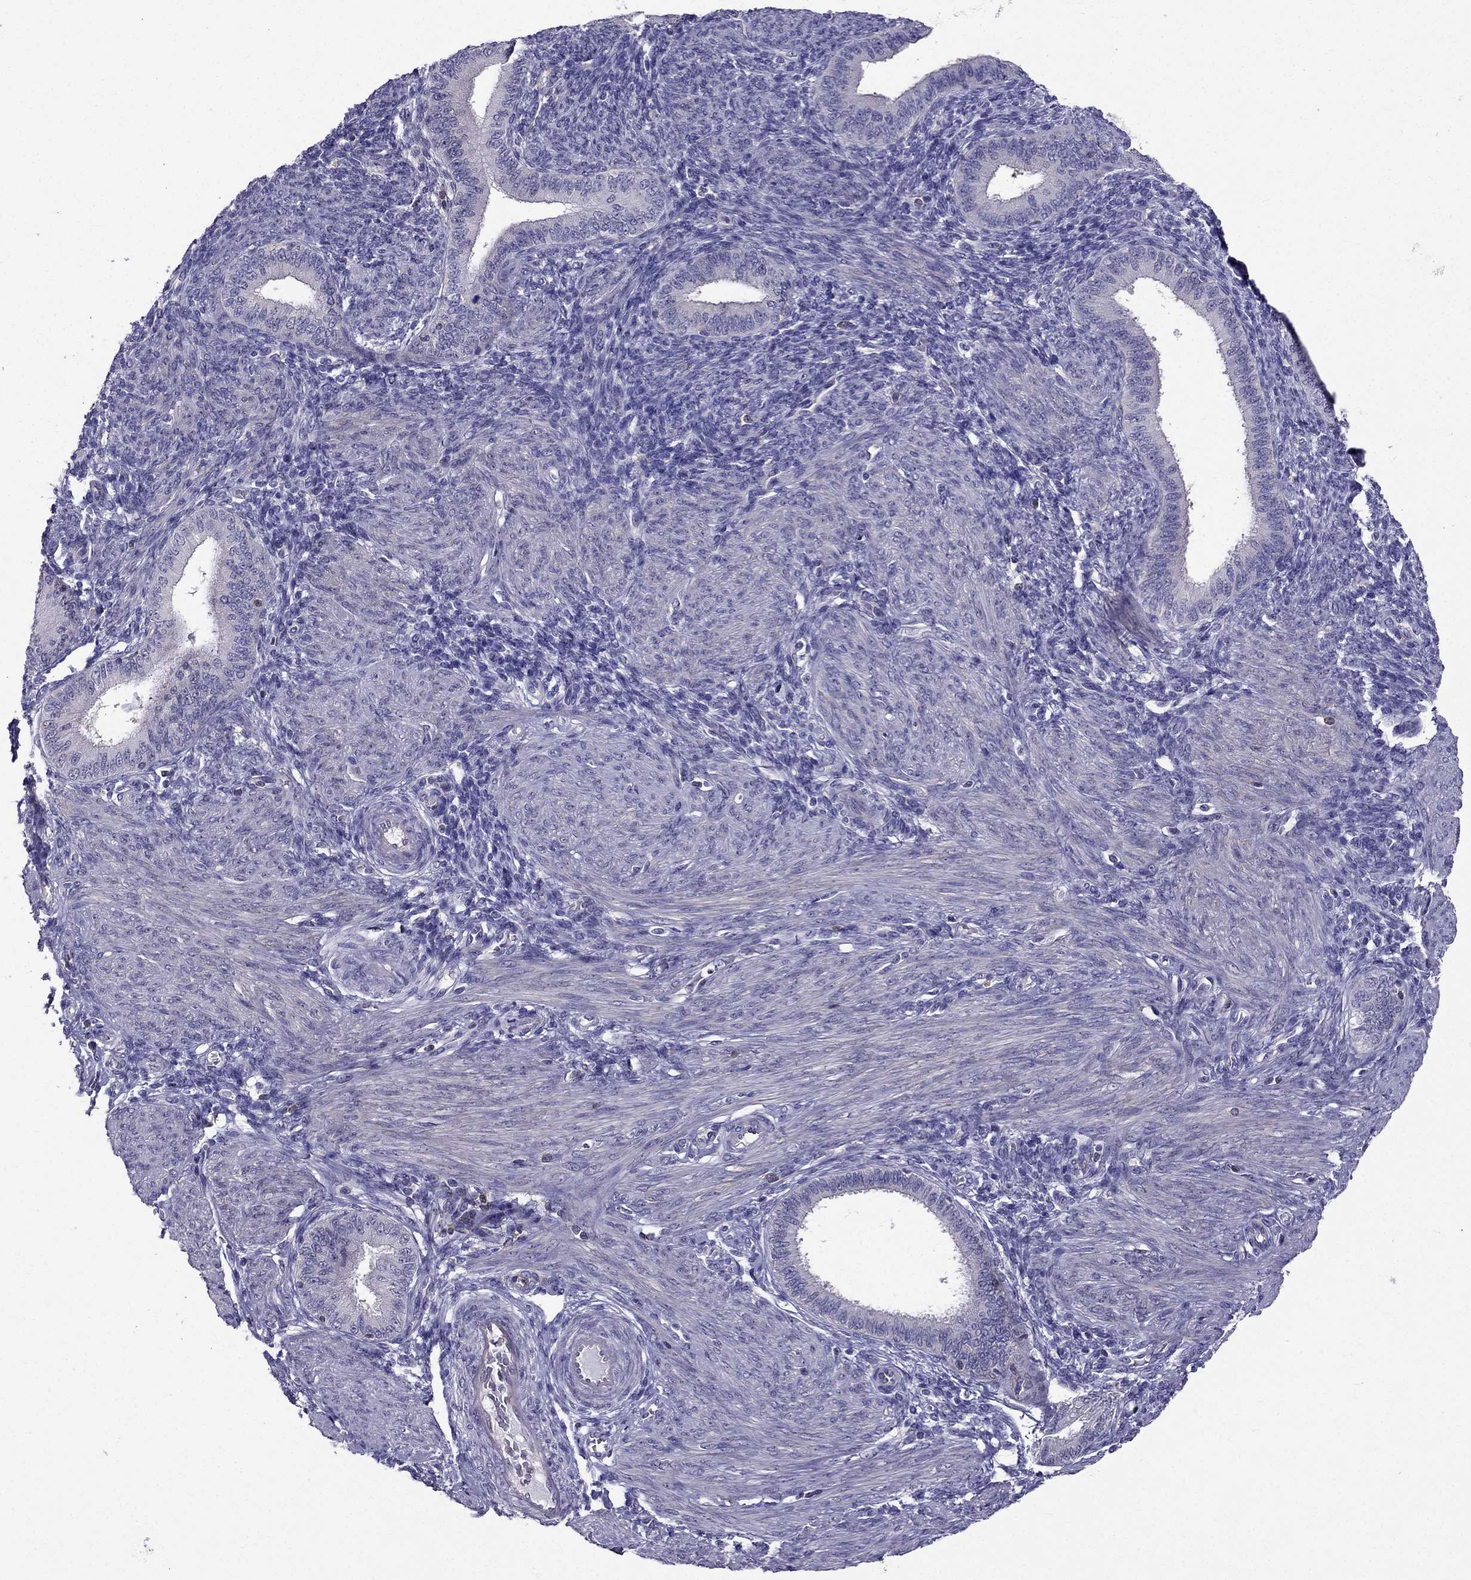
{"staining": {"intensity": "negative", "quantity": "none", "location": "none"}, "tissue": "endometrium", "cell_type": "Cells in endometrial stroma", "image_type": "normal", "snomed": [{"axis": "morphology", "description": "Normal tissue, NOS"}, {"axis": "topography", "description": "Endometrium"}], "caption": "Endometrium was stained to show a protein in brown. There is no significant positivity in cells in endometrial stroma.", "gene": "AAK1", "patient": {"sex": "female", "age": 39}}